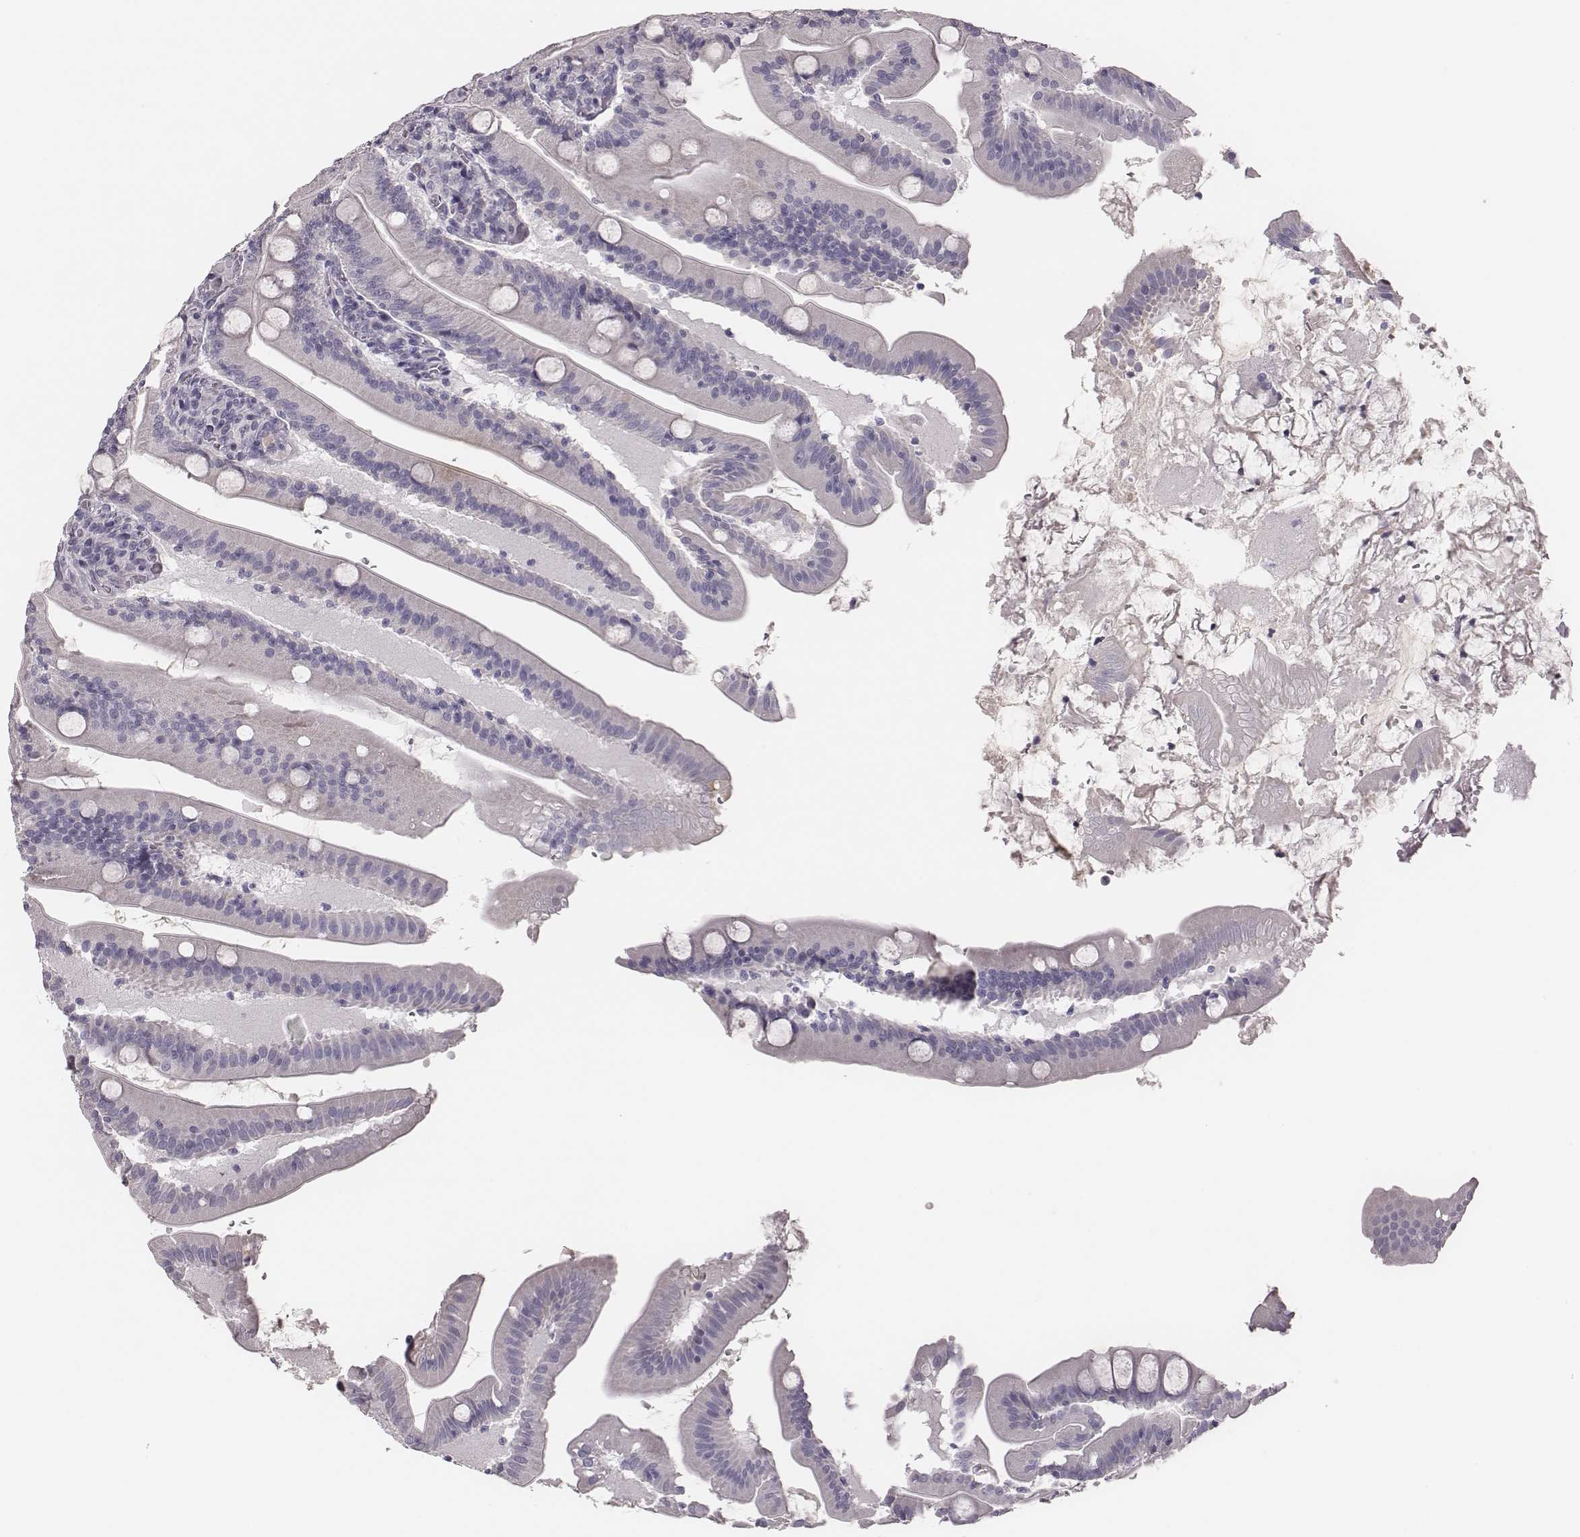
{"staining": {"intensity": "negative", "quantity": "none", "location": "none"}, "tissue": "small intestine", "cell_type": "Glandular cells", "image_type": "normal", "snomed": [{"axis": "morphology", "description": "Normal tissue, NOS"}, {"axis": "topography", "description": "Small intestine"}], "caption": "Glandular cells are negative for brown protein staining in benign small intestine. (DAB (3,3'-diaminobenzidine) IHC with hematoxylin counter stain).", "gene": "ADGRF4", "patient": {"sex": "male", "age": 37}}